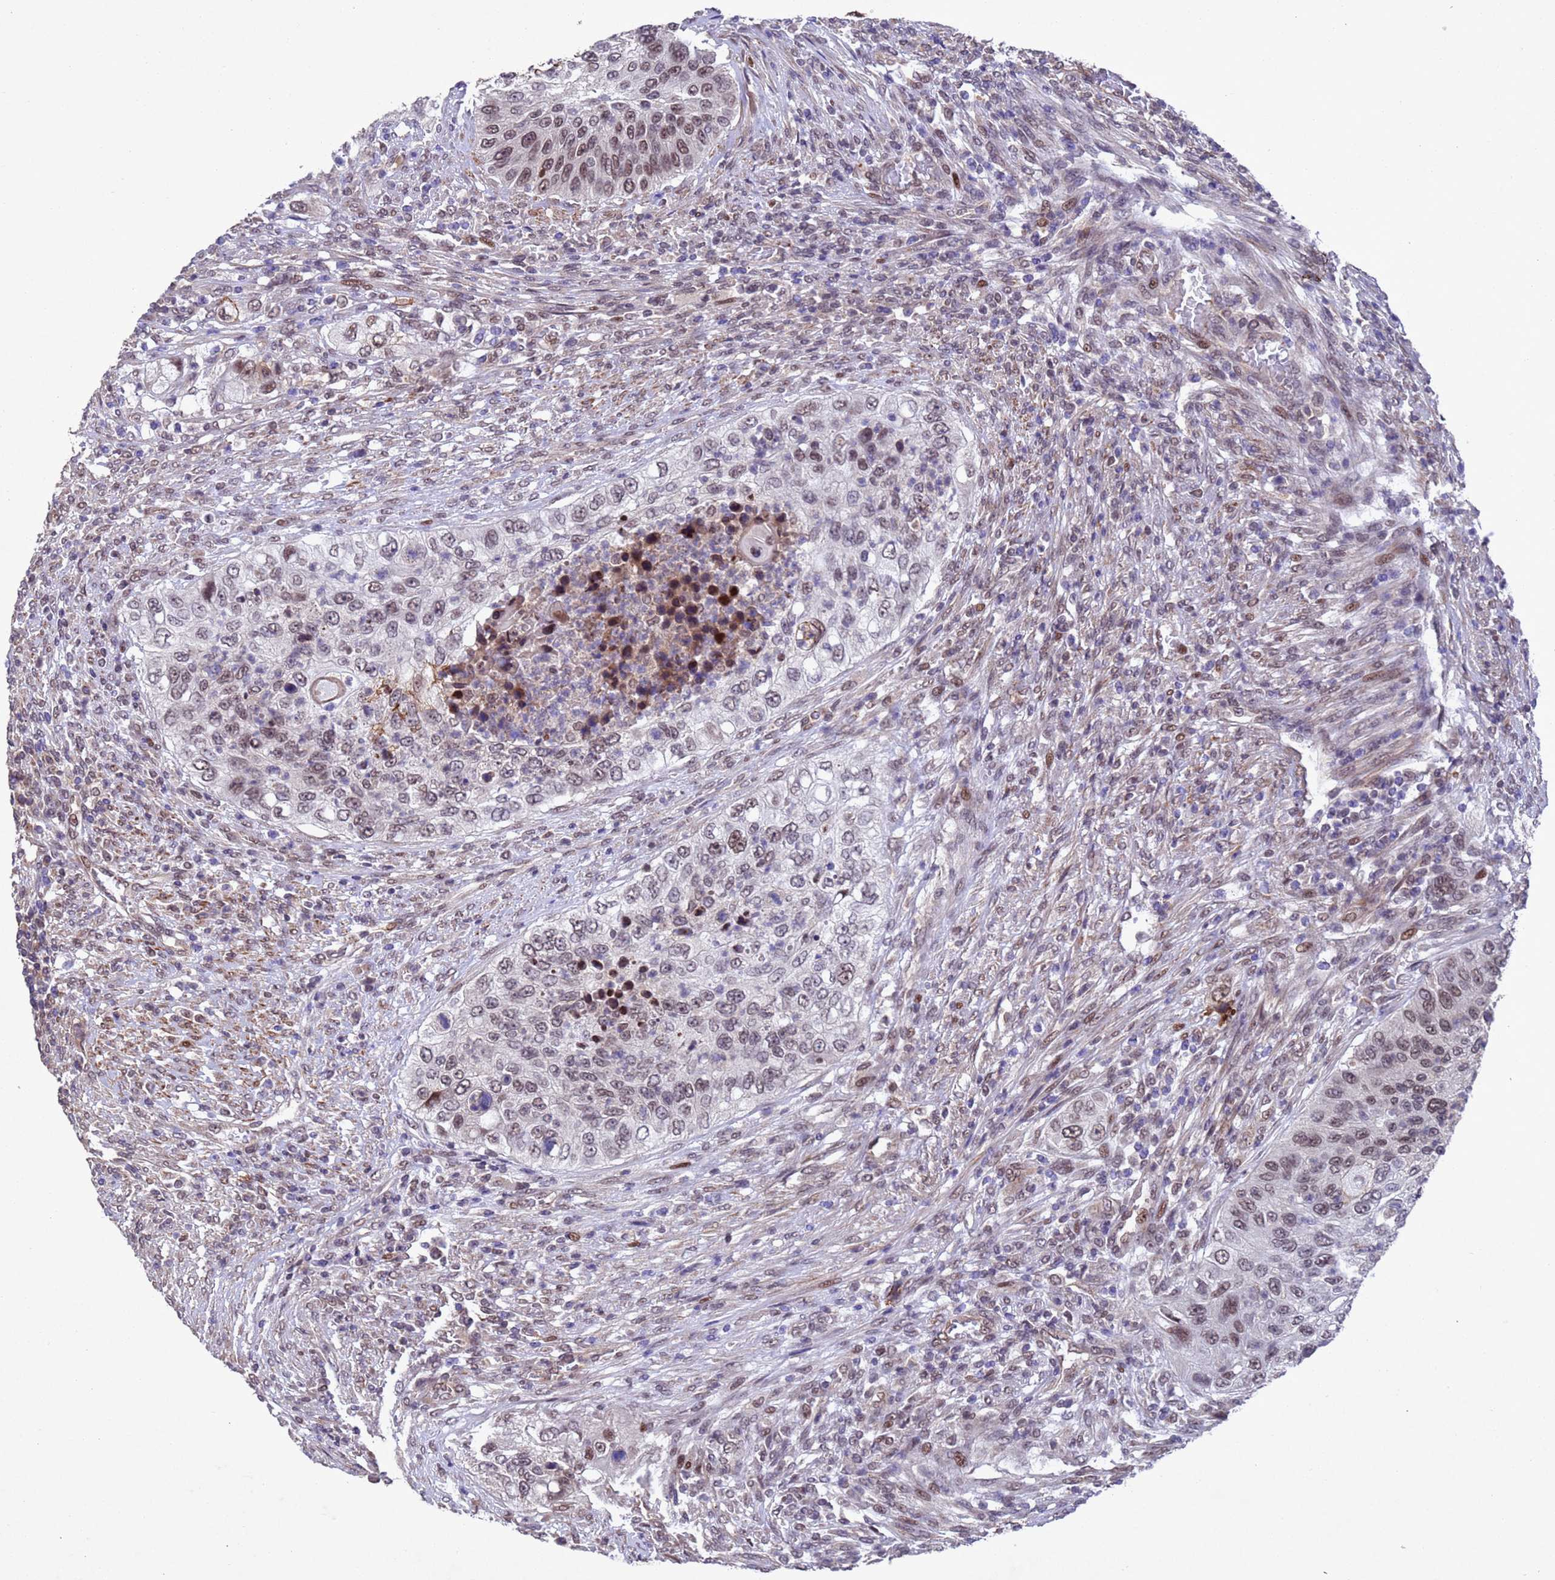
{"staining": {"intensity": "weak", "quantity": ">75%", "location": "nuclear"}, "tissue": "urothelial cancer", "cell_type": "Tumor cells", "image_type": "cancer", "snomed": [{"axis": "morphology", "description": "Urothelial carcinoma, High grade"}, {"axis": "topography", "description": "Urinary bladder"}], "caption": "This is a histology image of IHC staining of high-grade urothelial carcinoma, which shows weak expression in the nuclear of tumor cells.", "gene": "TBK1", "patient": {"sex": "female", "age": 60}}